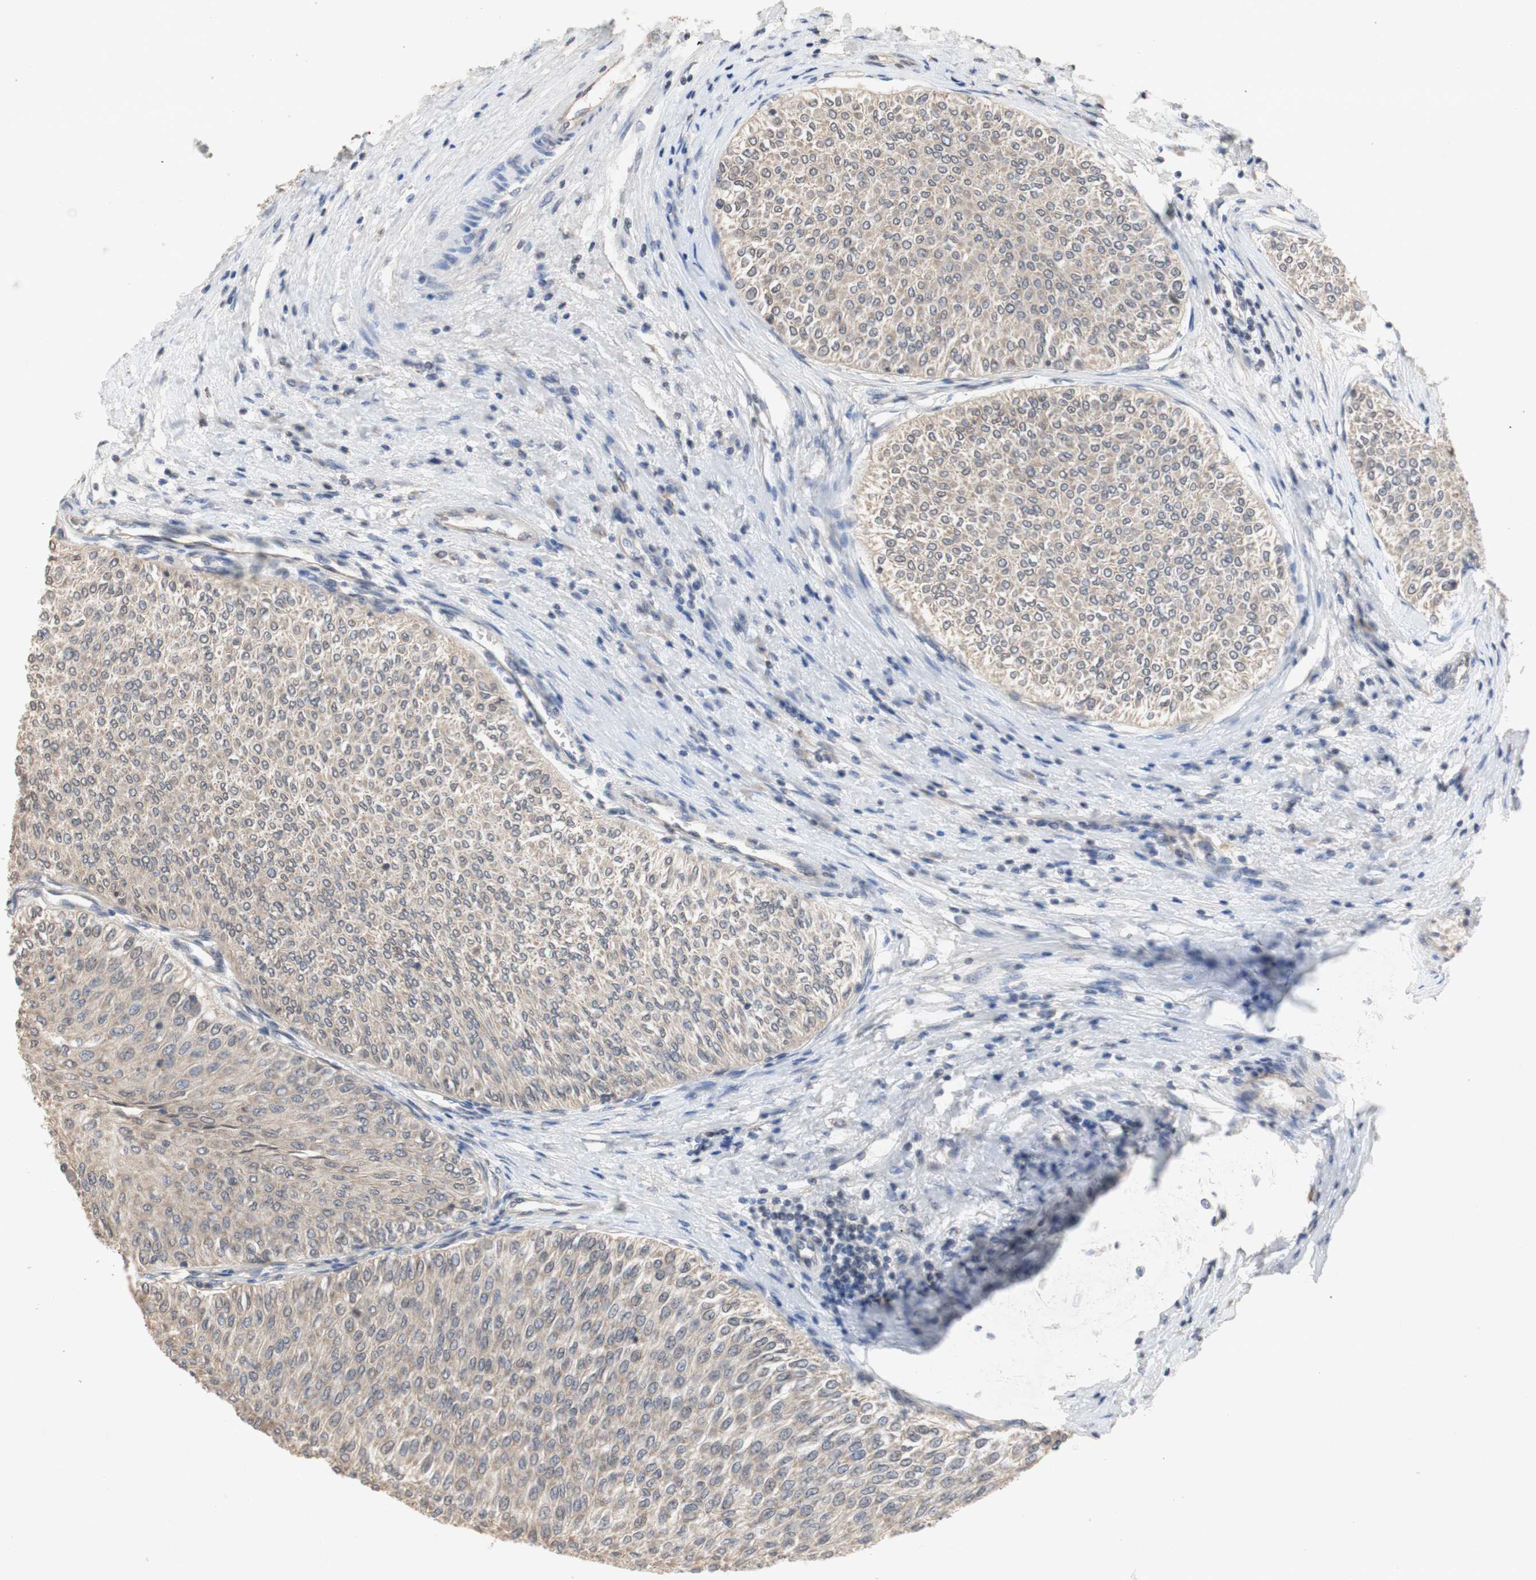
{"staining": {"intensity": "weak", "quantity": ">75%", "location": "cytoplasmic/membranous"}, "tissue": "urothelial cancer", "cell_type": "Tumor cells", "image_type": "cancer", "snomed": [{"axis": "morphology", "description": "Urothelial carcinoma, Low grade"}, {"axis": "topography", "description": "Urinary bladder"}], "caption": "IHC micrograph of human urothelial cancer stained for a protein (brown), which displays low levels of weak cytoplasmic/membranous staining in about >75% of tumor cells.", "gene": "FOSB", "patient": {"sex": "male", "age": 78}}